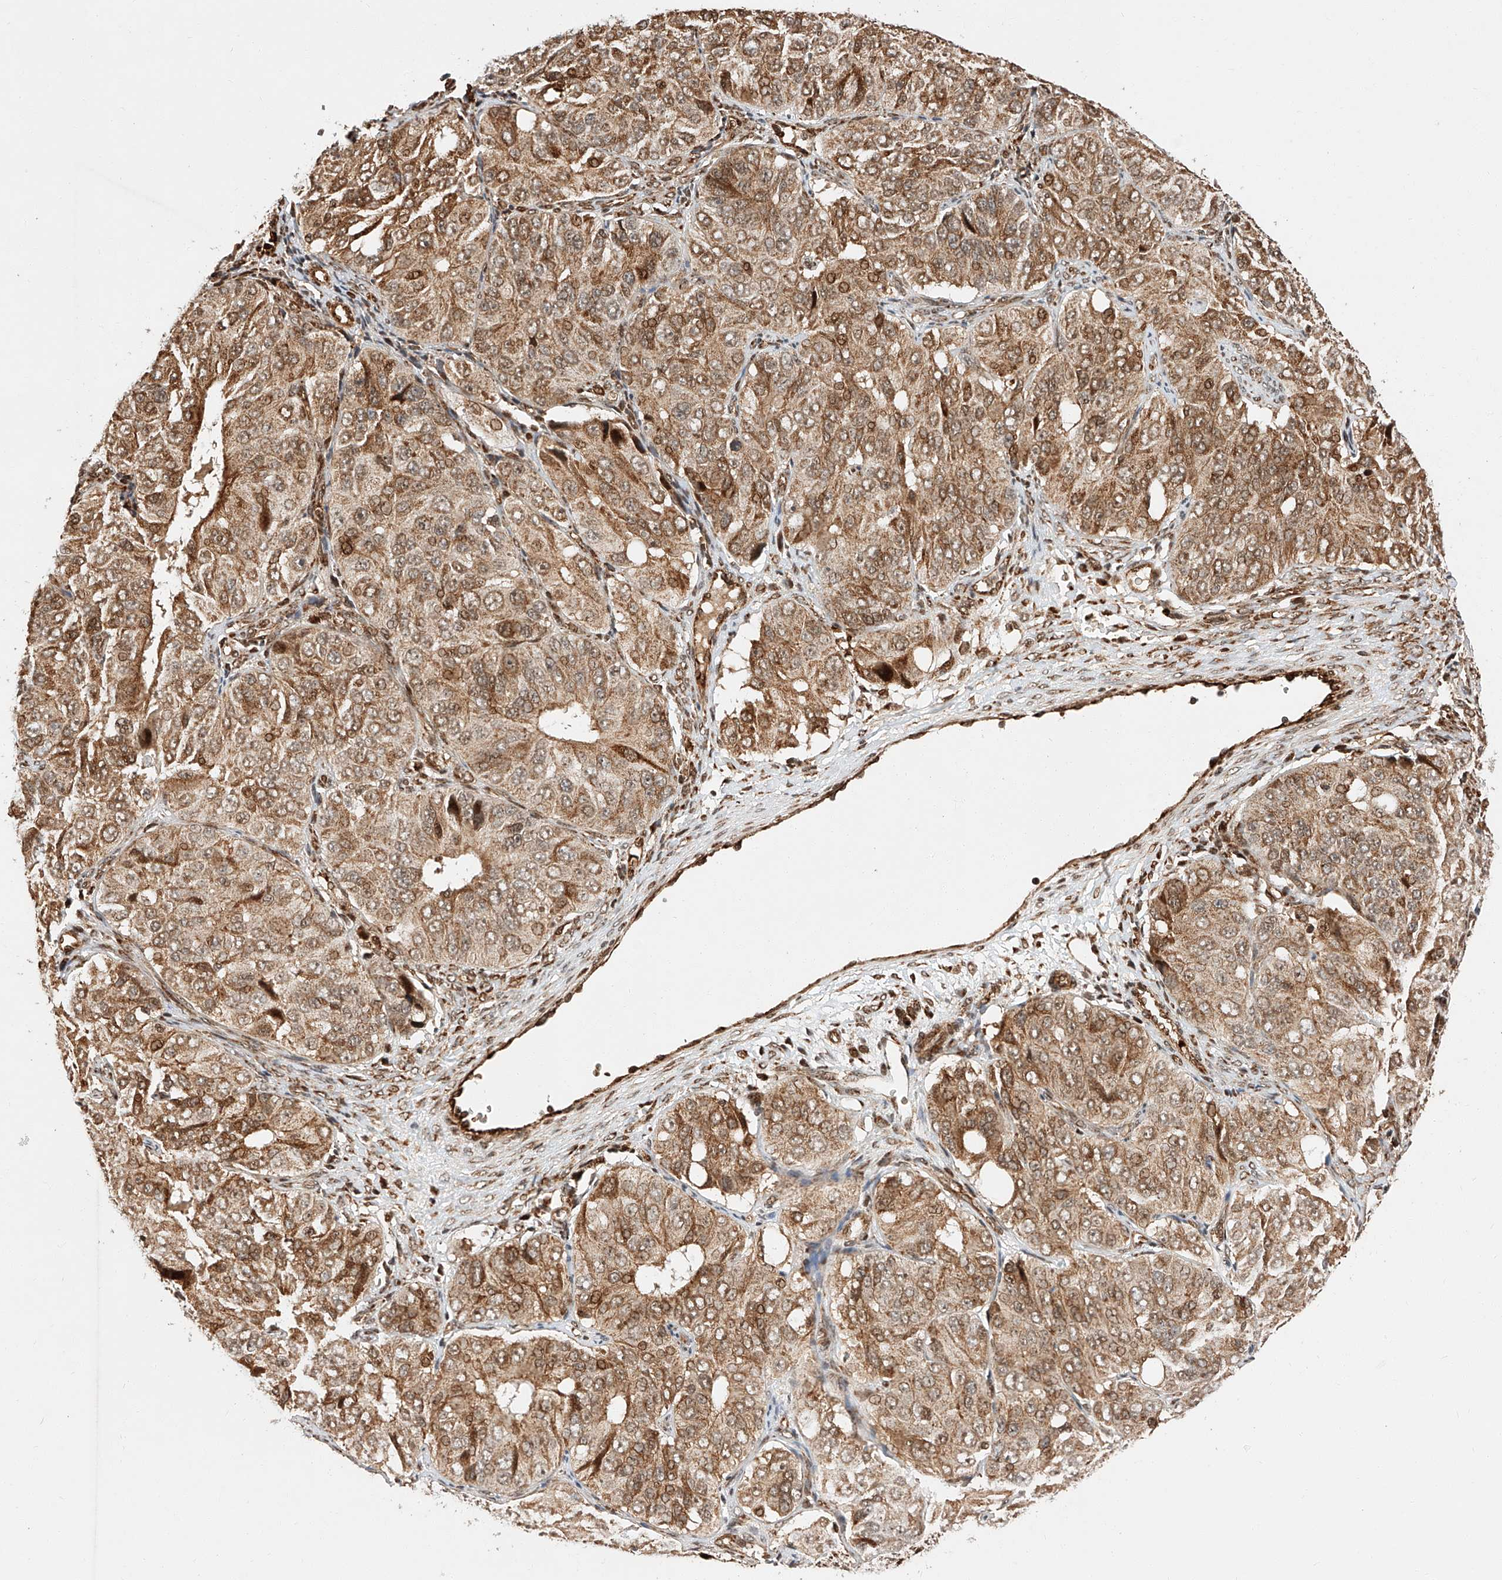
{"staining": {"intensity": "moderate", "quantity": ">75%", "location": "cytoplasmic/membranous,nuclear"}, "tissue": "ovarian cancer", "cell_type": "Tumor cells", "image_type": "cancer", "snomed": [{"axis": "morphology", "description": "Carcinoma, endometroid"}, {"axis": "topography", "description": "Ovary"}], "caption": "Ovarian cancer stained for a protein displays moderate cytoplasmic/membranous and nuclear positivity in tumor cells.", "gene": "THTPA", "patient": {"sex": "female", "age": 51}}